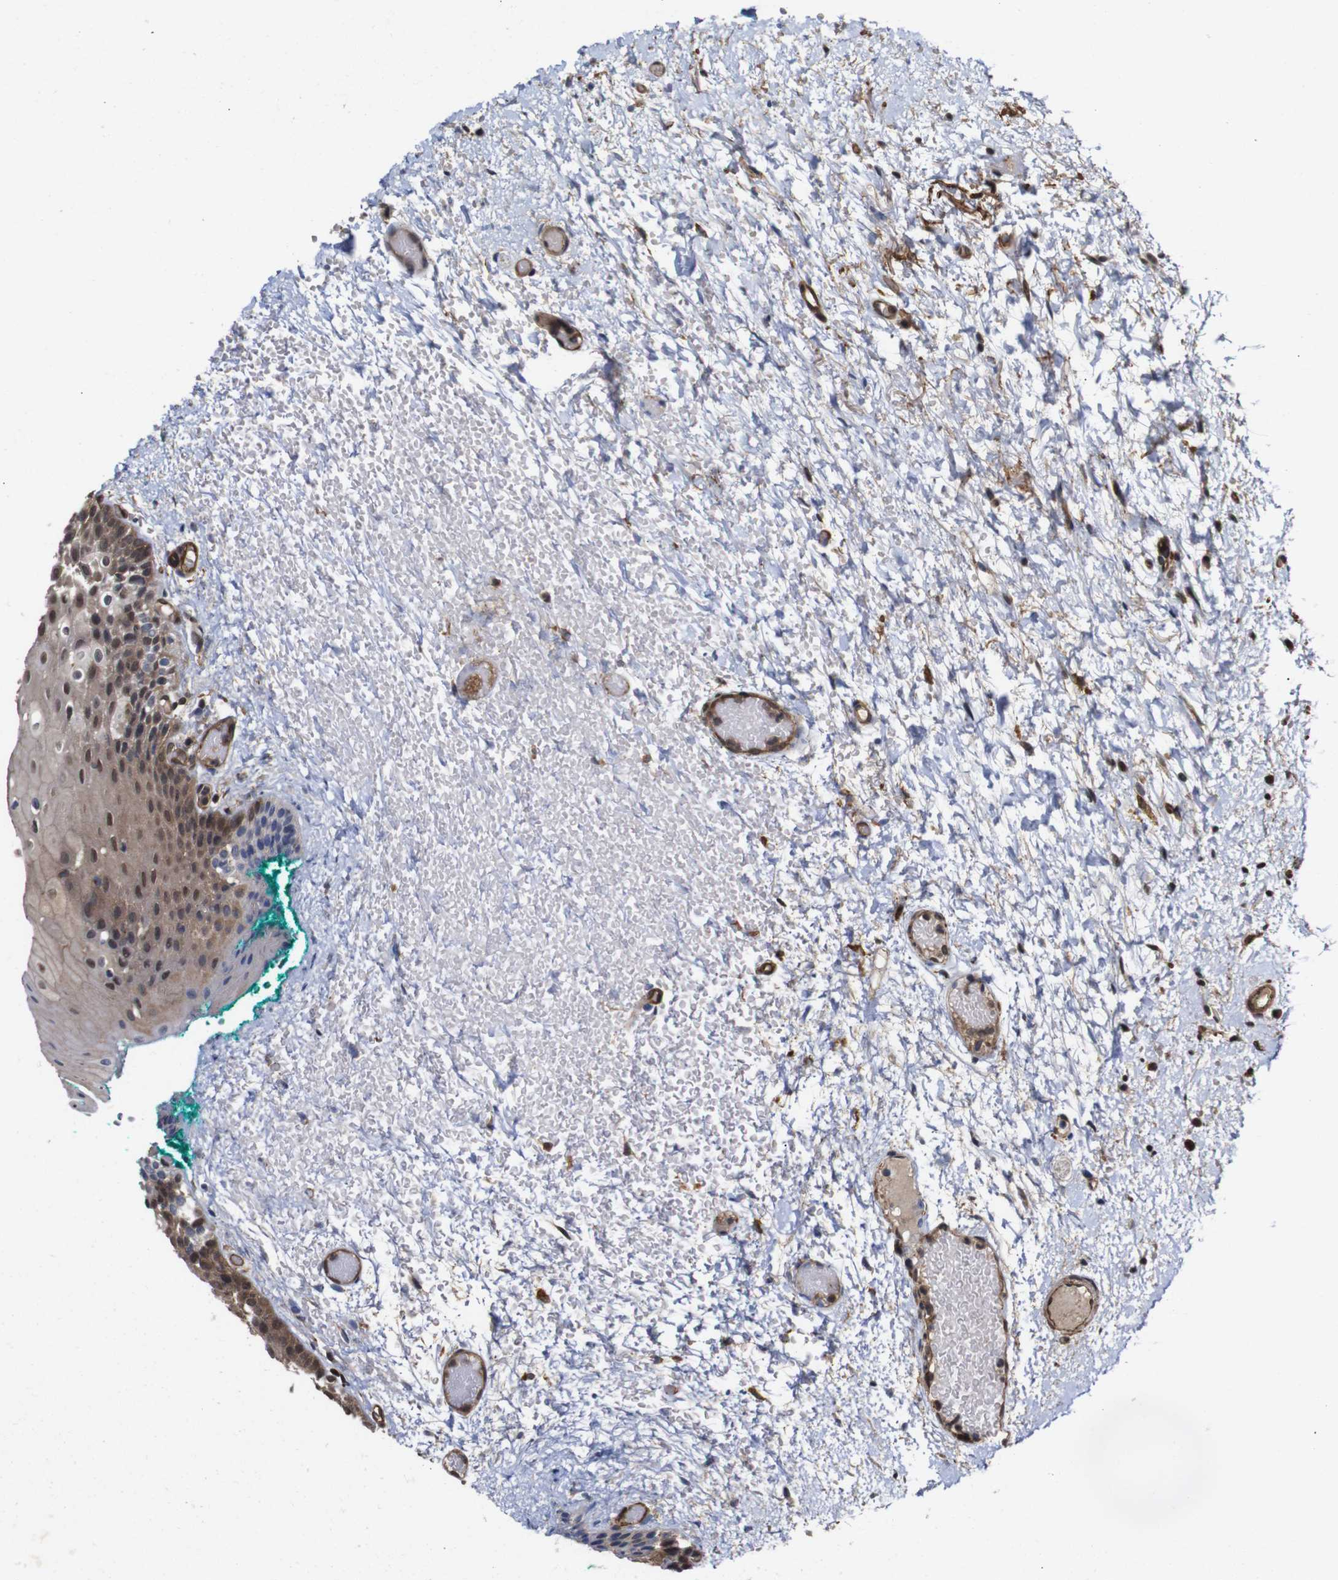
{"staining": {"intensity": "moderate", "quantity": "25%-75%", "location": "cytoplasmic/membranous"}, "tissue": "oral mucosa", "cell_type": "Squamous epithelial cells", "image_type": "normal", "snomed": [{"axis": "morphology", "description": "Normal tissue, NOS"}, {"axis": "morphology", "description": "Squamous cell carcinoma, NOS"}, {"axis": "topography", "description": "Oral tissue"}, {"axis": "topography", "description": "Salivary gland"}, {"axis": "topography", "description": "Head-Neck"}], "caption": "Unremarkable oral mucosa displays moderate cytoplasmic/membranous staining in about 25%-75% of squamous epithelial cells (Stains: DAB in brown, nuclei in blue, Microscopy: brightfield microscopy at high magnification)..", "gene": "NANOS1", "patient": {"sex": "female", "age": 62}}